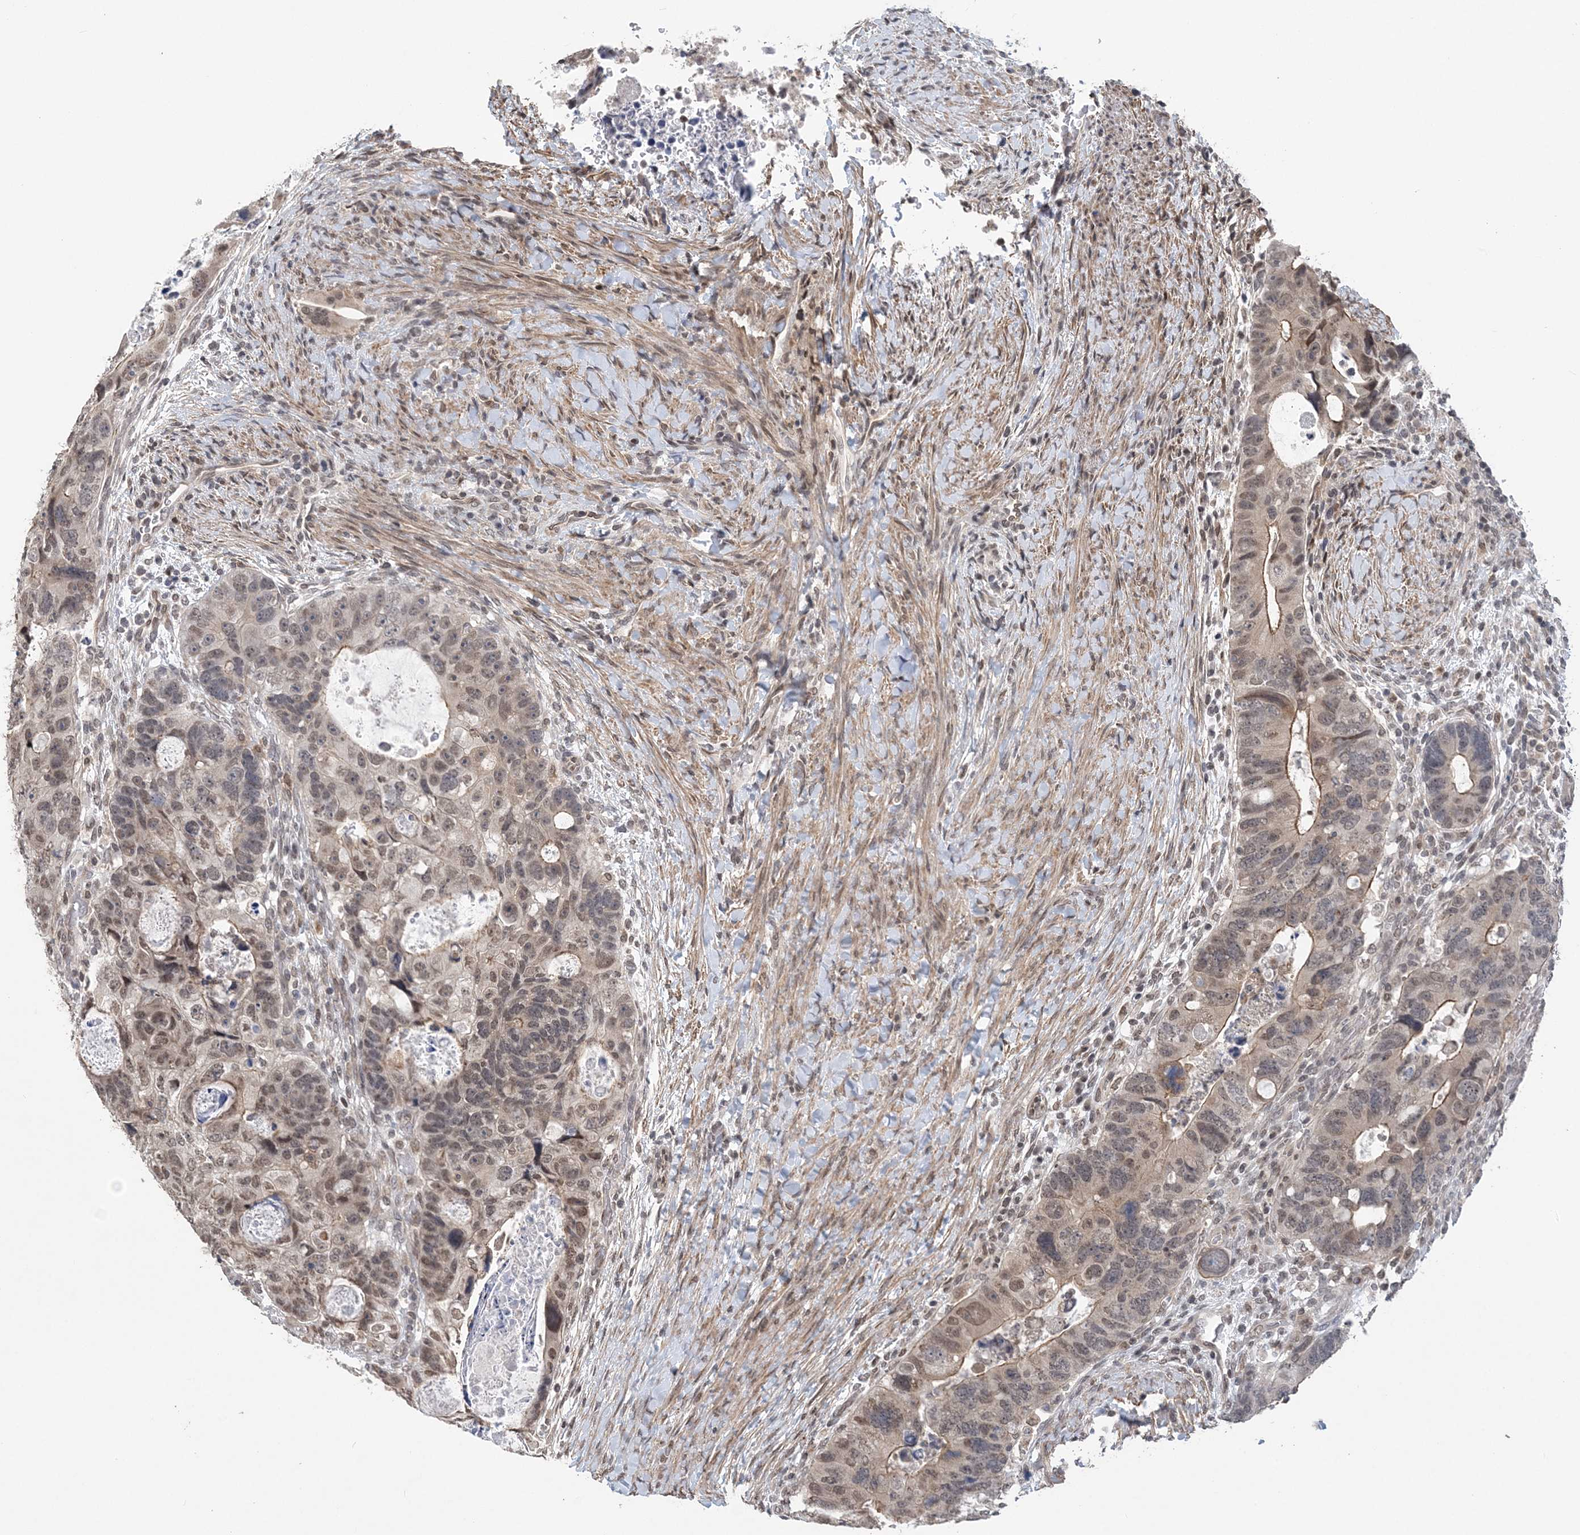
{"staining": {"intensity": "moderate", "quantity": ">75%", "location": "cytoplasmic/membranous,nuclear"}, "tissue": "colorectal cancer", "cell_type": "Tumor cells", "image_type": "cancer", "snomed": [{"axis": "morphology", "description": "Adenocarcinoma, NOS"}, {"axis": "topography", "description": "Rectum"}], "caption": "Immunohistochemical staining of colorectal adenocarcinoma reveals medium levels of moderate cytoplasmic/membranous and nuclear protein positivity in about >75% of tumor cells.", "gene": "CCDC152", "patient": {"sex": "male", "age": 59}}